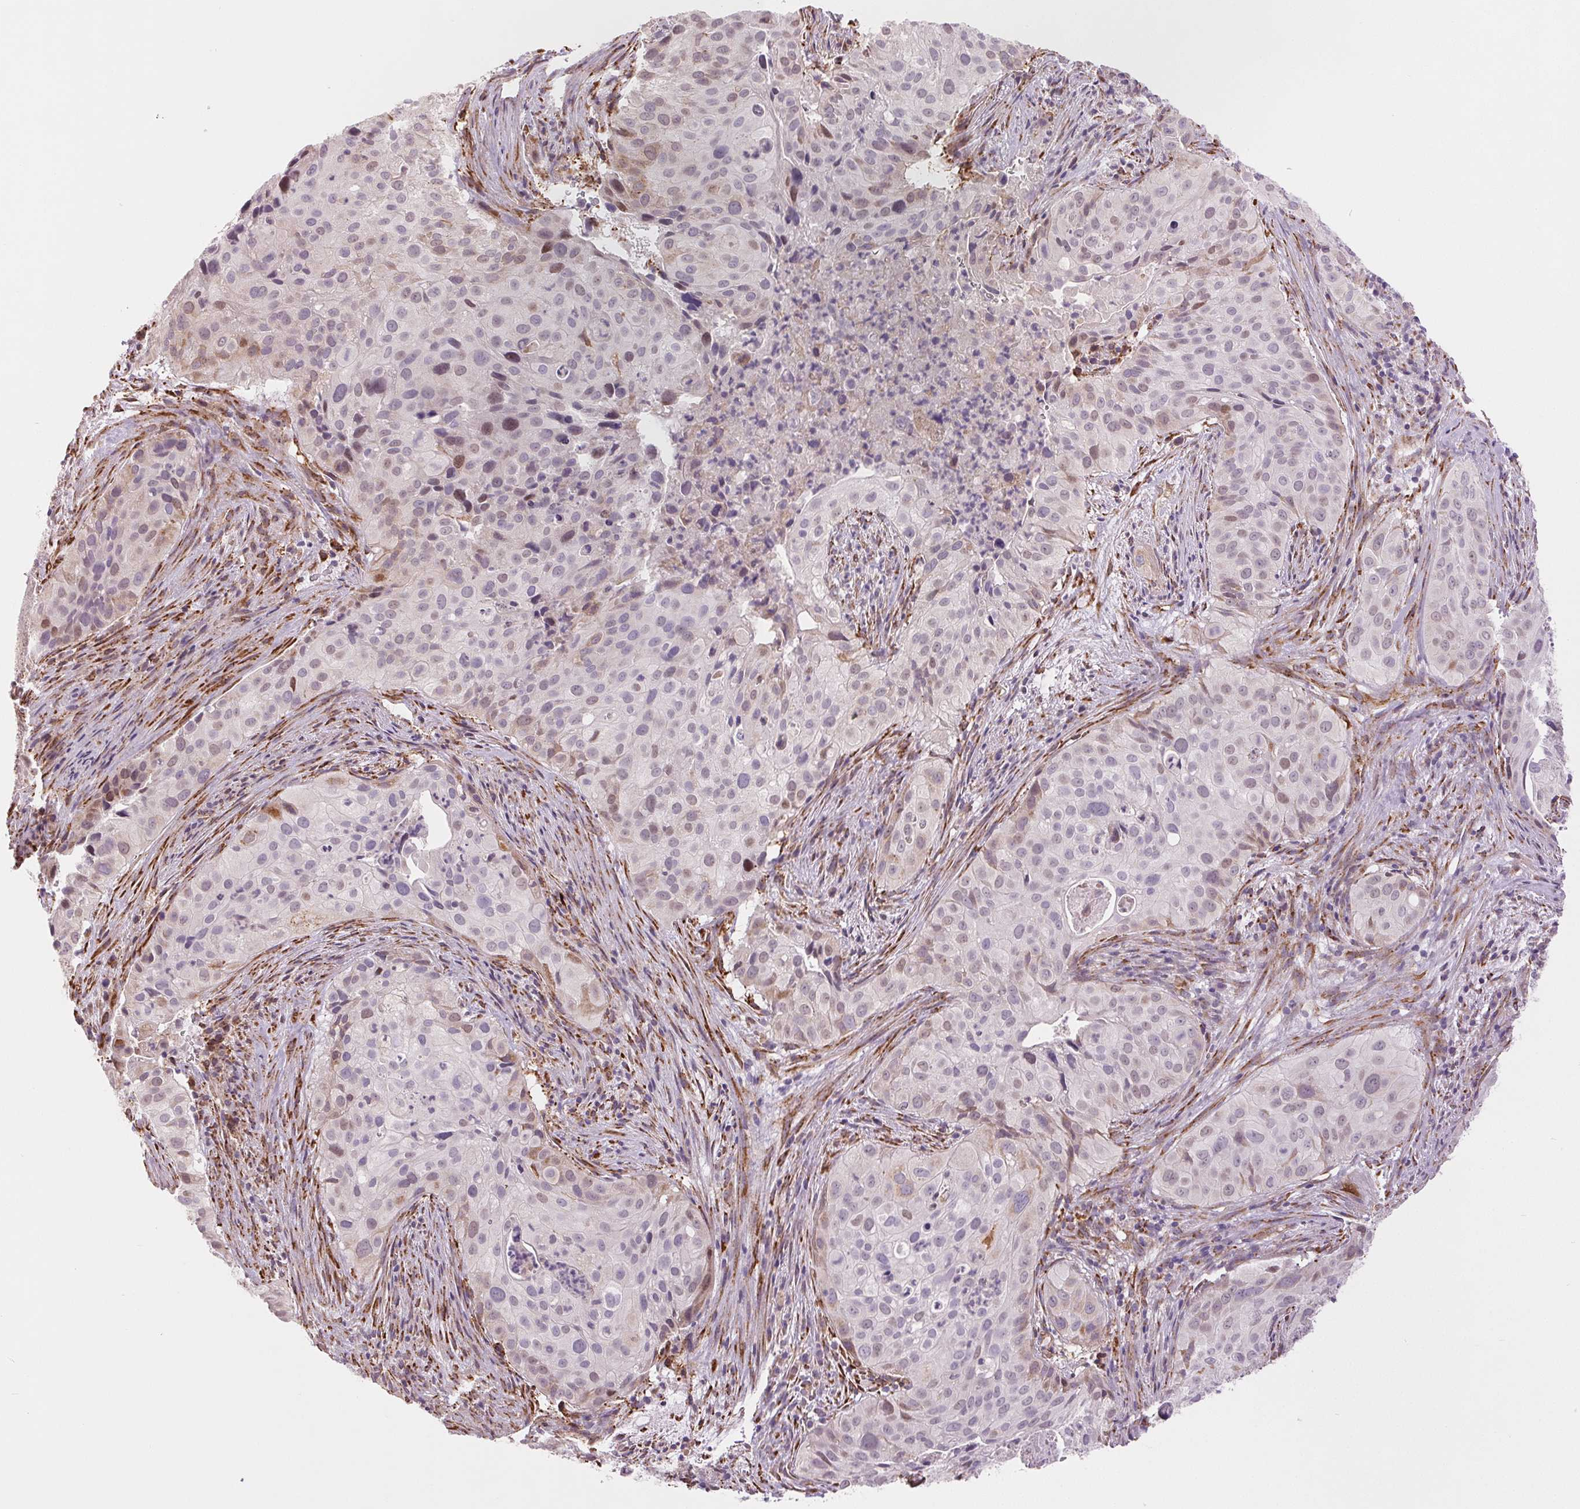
{"staining": {"intensity": "negative", "quantity": "none", "location": "none"}, "tissue": "cervical cancer", "cell_type": "Tumor cells", "image_type": "cancer", "snomed": [{"axis": "morphology", "description": "Squamous cell carcinoma, NOS"}, {"axis": "topography", "description": "Cervix"}], "caption": "Tumor cells show no significant staining in squamous cell carcinoma (cervical).", "gene": "METTL17", "patient": {"sex": "female", "age": 38}}